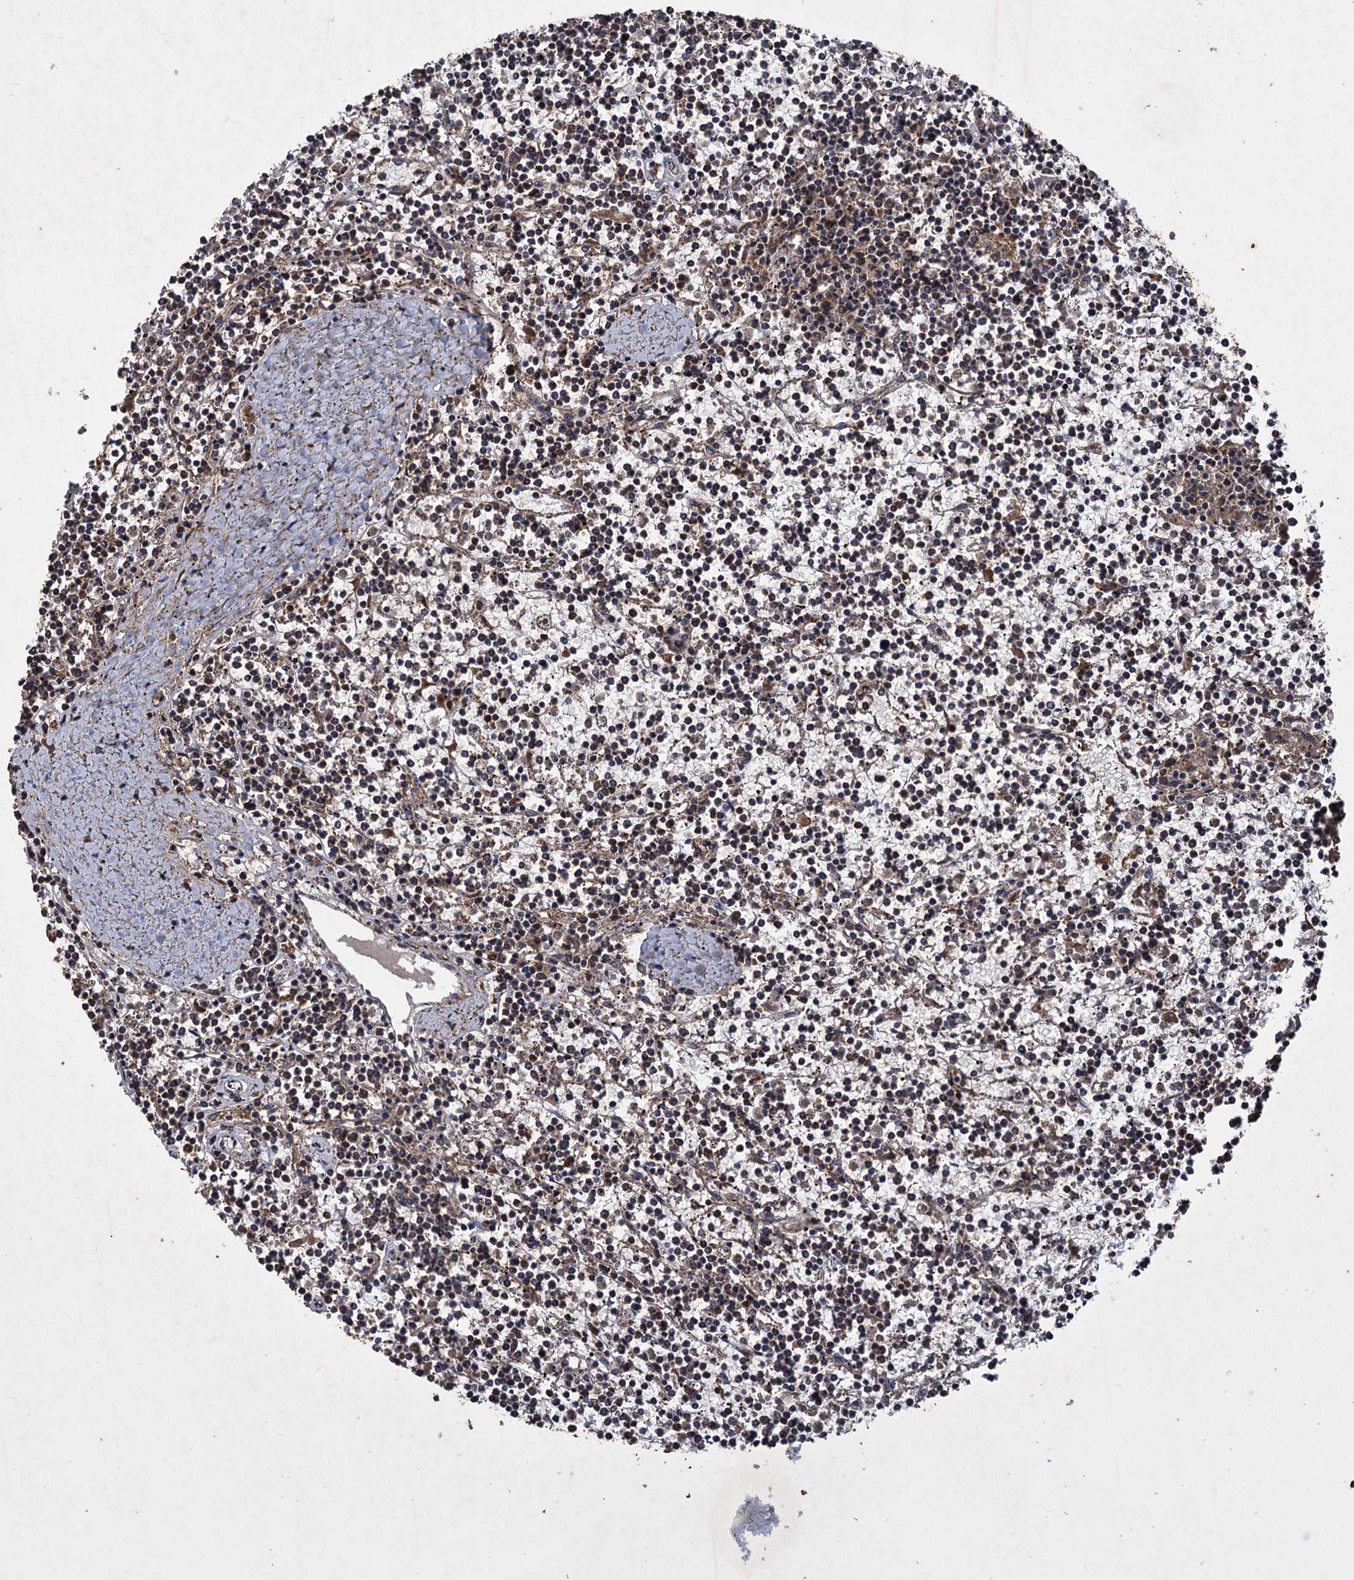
{"staining": {"intensity": "weak", "quantity": "<25%", "location": "cytoplasmic/membranous"}, "tissue": "lymphoma", "cell_type": "Tumor cells", "image_type": "cancer", "snomed": [{"axis": "morphology", "description": "Malignant lymphoma, non-Hodgkin's type, Low grade"}, {"axis": "topography", "description": "Spleen"}], "caption": "Image shows no protein positivity in tumor cells of low-grade malignant lymphoma, non-Hodgkin's type tissue.", "gene": "IPO4", "patient": {"sex": "female", "age": 19}}